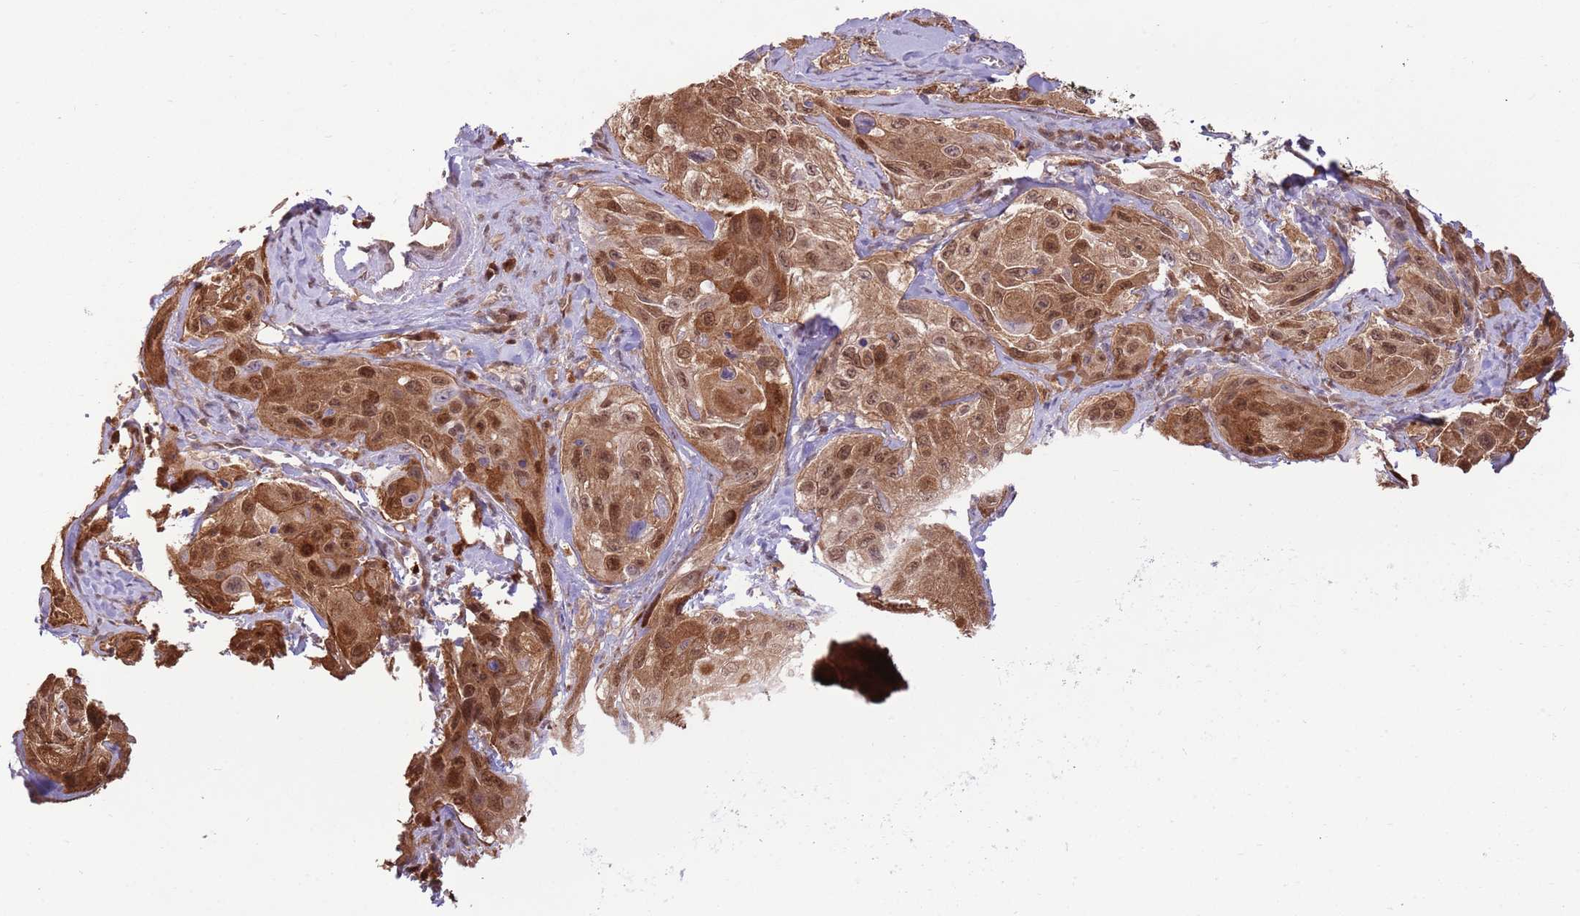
{"staining": {"intensity": "moderate", "quantity": ">75%", "location": "cytoplasmic/membranous,nuclear"}, "tissue": "cervical cancer", "cell_type": "Tumor cells", "image_type": "cancer", "snomed": [{"axis": "morphology", "description": "Squamous cell carcinoma, NOS"}, {"axis": "topography", "description": "Cervix"}], "caption": "The immunohistochemical stain highlights moderate cytoplasmic/membranous and nuclear expression in tumor cells of squamous cell carcinoma (cervical) tissue.", "gene": "NSFL1C", "patient": {"sex": "female", "age": 42}}